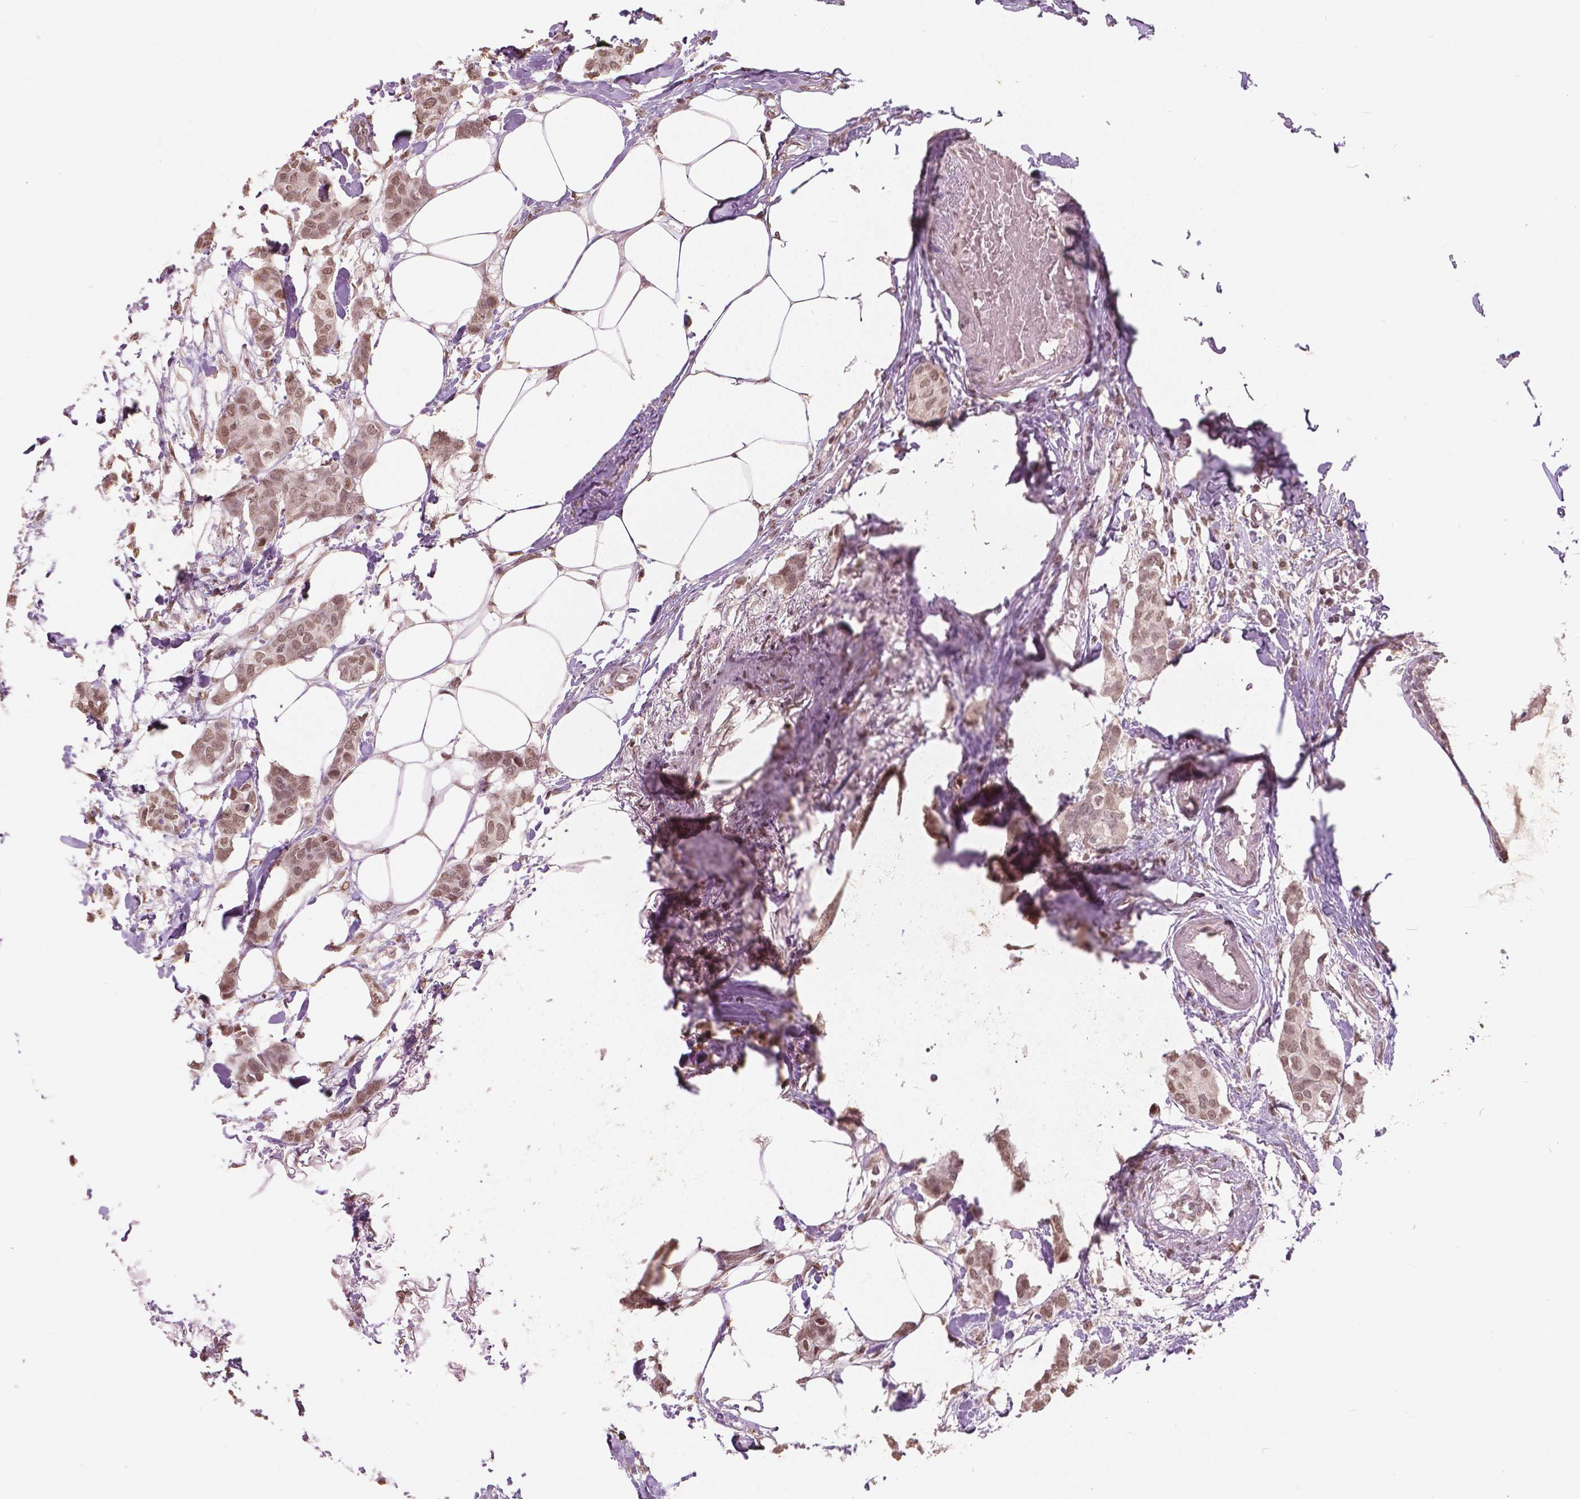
{"staining": {"intensity": "moderate", "quantity": ">75%", "location": "nuclear"}, "tissue": "breast cancer", "cell_type": "Tumor cells", "image_type": "cancer", "snomed": [{"axis": "morphology", "description": "Duct carcinoma"}, {"axis": "topography", "description": "Breast"}], "caption": "IHC image of neoplastic tissue: human breast cancer stained using IHC shows medium levels of moderate protein expression localized specifically in the nuclear of tumor cells, appearing as a nuclear brown color.", "gene": "HOXA10", "patient": {"sex": "female", "age": 62}}